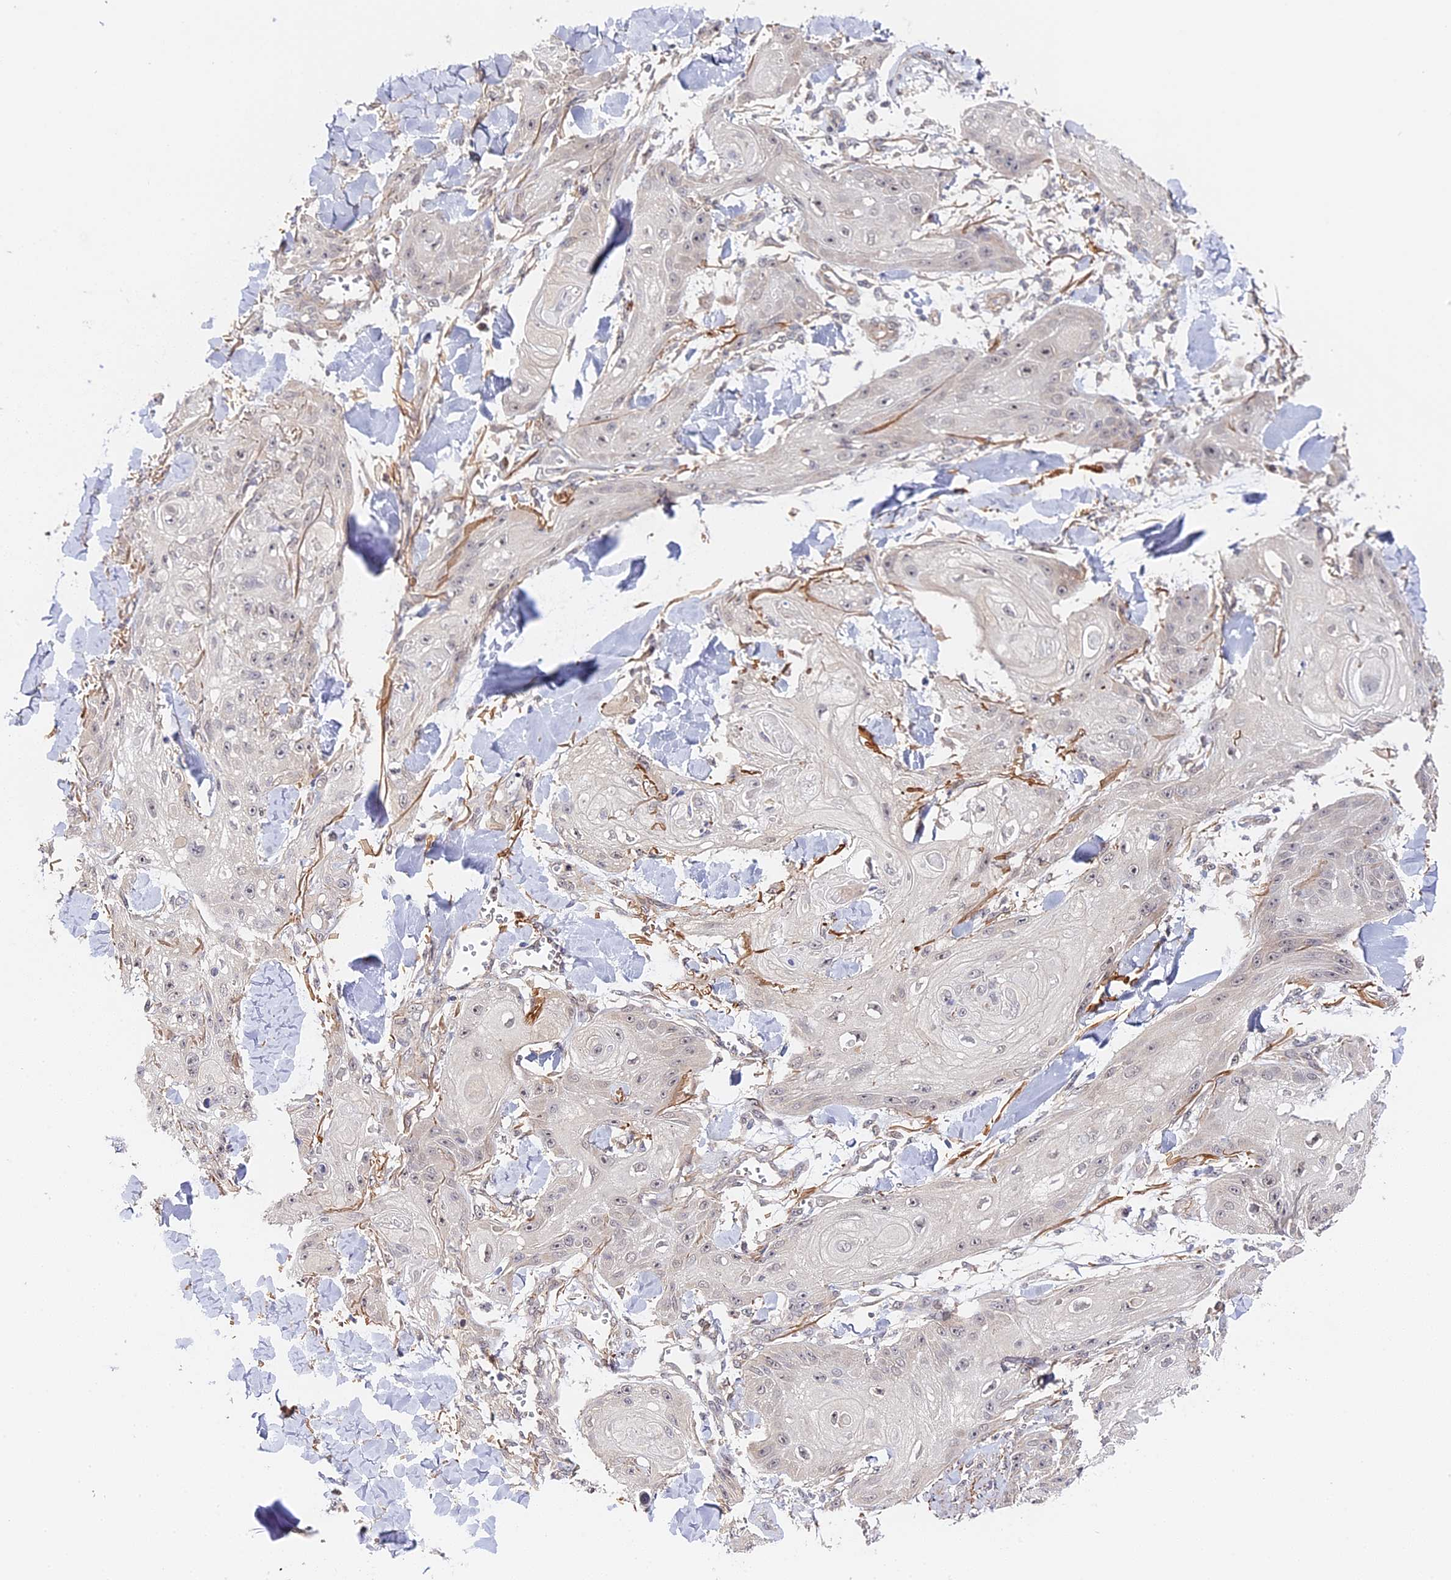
{"staining": {"intensity": "negative", "quantity": "none", "location": "none"}, "tissue": "skin cancer", "cell_type": "Tumor cells", "image_type": "cancer", "snomed": [{"axis": "morphology", "description": "Squamous cell carcinoma, NOS"}, {"axis": "topography", "description": "Skin"}], "caption": "Tumor cells are negative for protein expression in human squamous cell carcinoma (skin).", "gene": "IMPACT", "patient": {"sex": "male", "age": 74}}